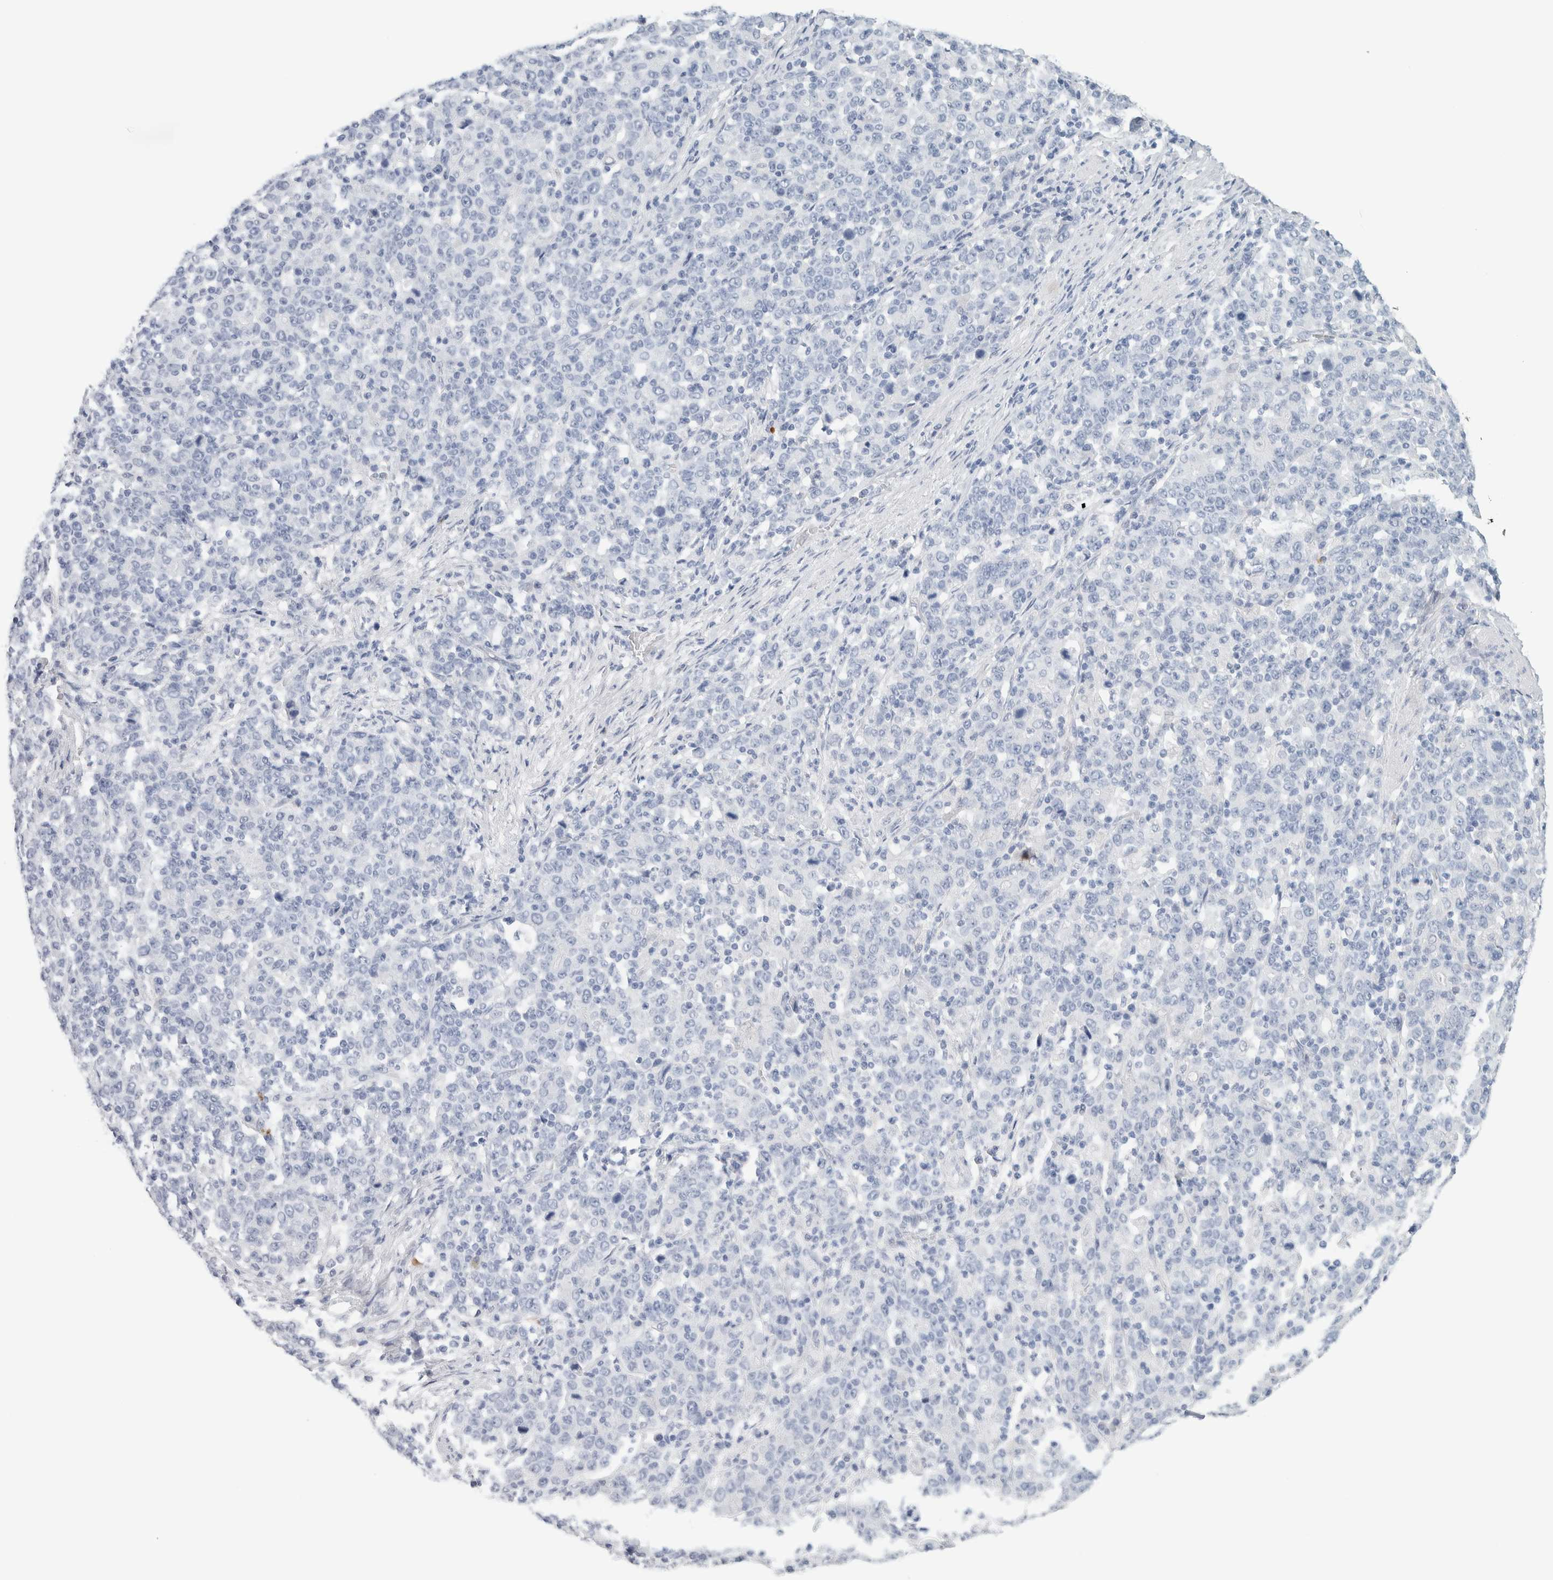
{"staining": {"intensity": "negative", "quantity": "none", "location": "none"}, "tissue": "stomach cancer", "cell_type": "Tumor cells", "image_type": "cancer", "snomed": [{"axis": "morphology", "description": "Adenocarcinoma, NOS"}, {"axis": "topography", "description": "Stomach, upper"}], "caption": "The photomicrograph demonstrates no significant staining in tumor cells of adenocarcinoma (stomach).", "gene": "IL6", "patient": {"sex": "male", "age": 69}}